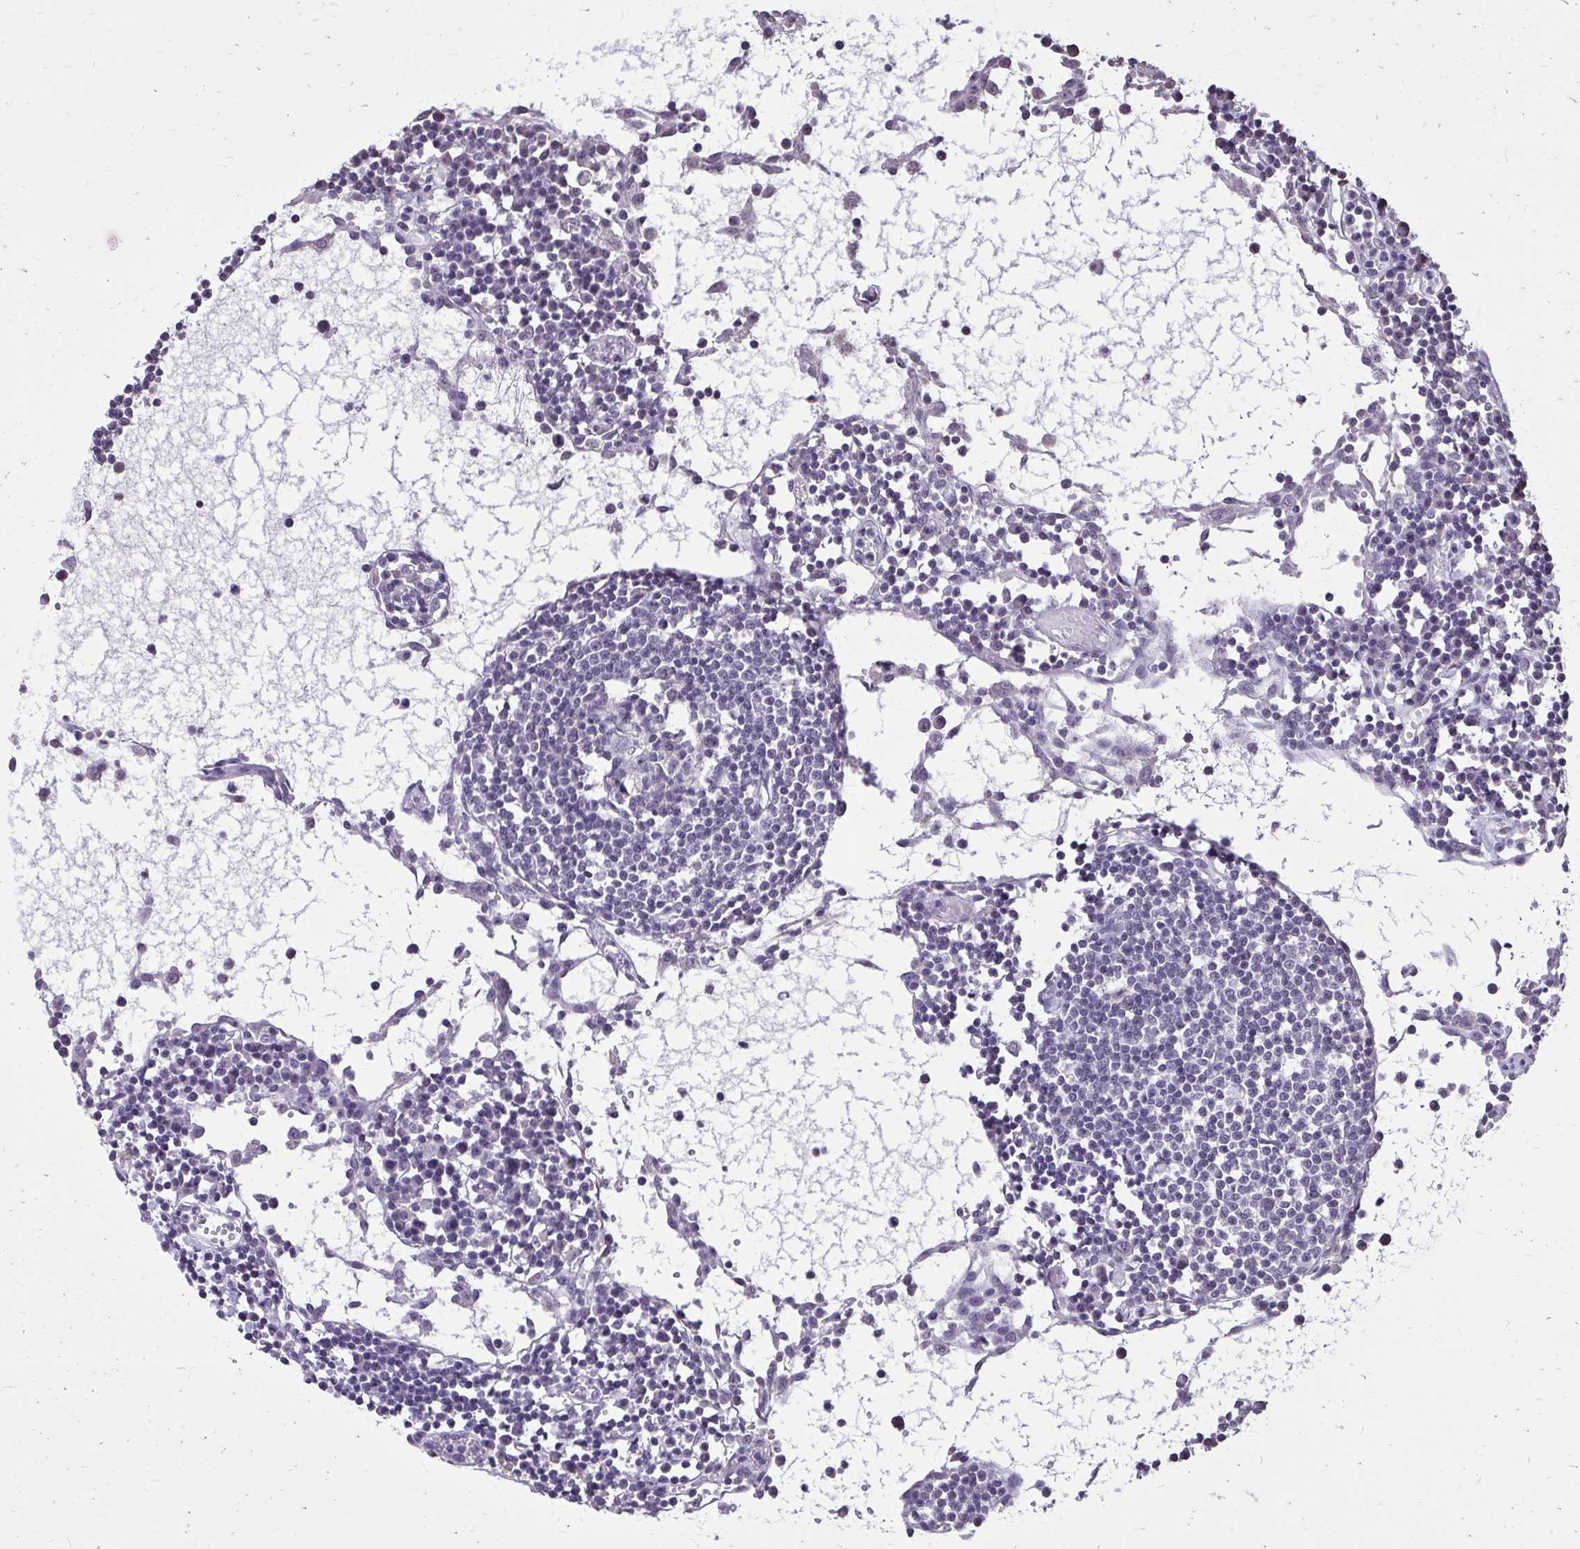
{"staining": {"intensity": "negative", "quantity": "none", "location": "none"}, "tissue": "lymph node", "cell_type": "Germinal center cells", "image_type": "normal", "snomed": [{"axis": "morphology", "description": "Normal tissue, NOS"}, {"axis": "topography", "description": "Lymph node"}], "caption": "This is a histopathology image of IHC staining of normal lymph node, which shows no staining in germinal center cells.", "gene": "AKAP5", "patient": {"sex": "female", "age": 78}}